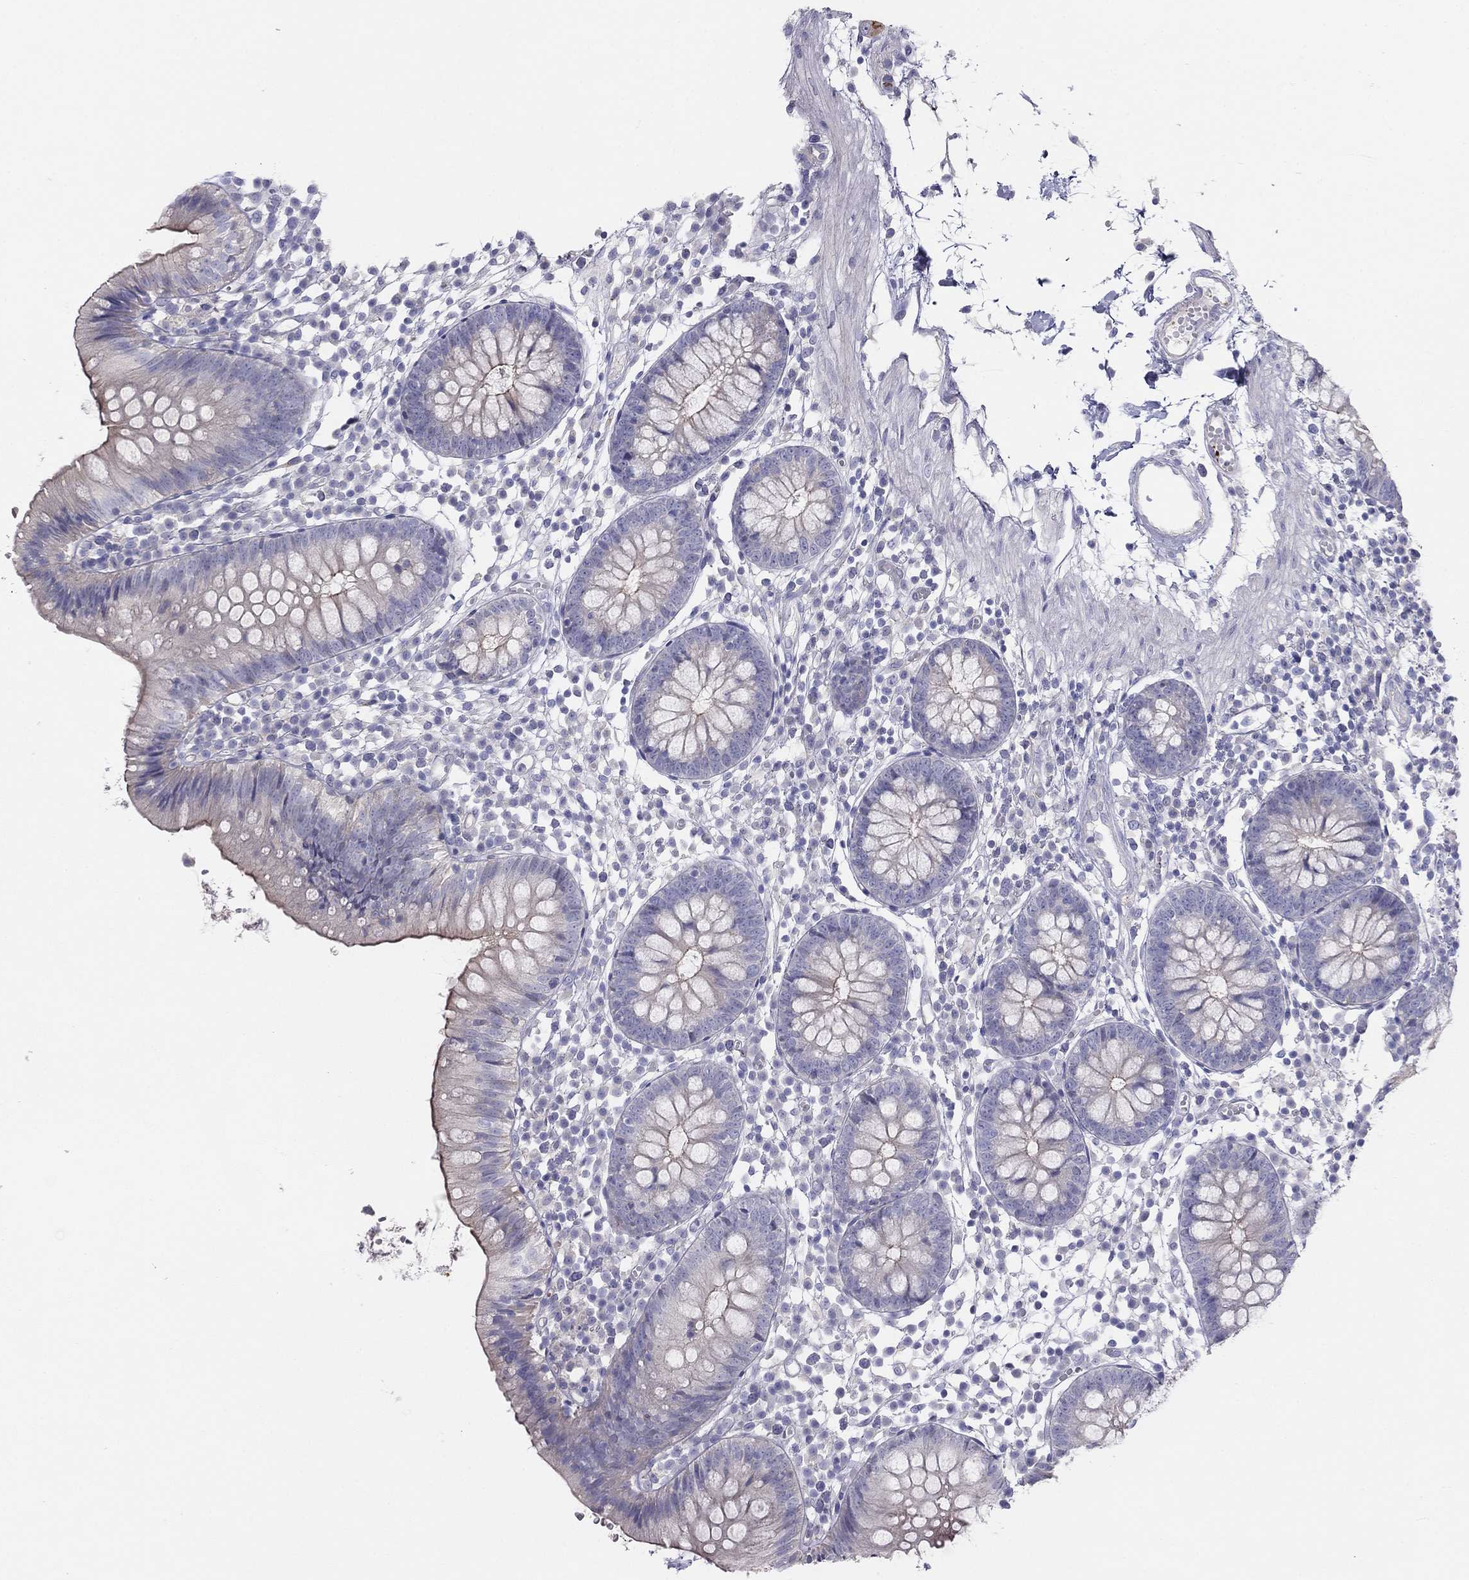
{"staining": {"intensity": "negative", "quantity": "none", "location": "none"}, "tissue": "colon", "cell_type": "Endothelial cells", "image_type": "normal", "snomed": [{"axis": "morphology", "description": "Normal tissue, NOS"}, {"axis": "topography", "description": "Rectum"}], "caption": "Normal colon was stained to show a protein in brown. There is no significant staining in endothelial cells. (DAB immunohistochemistry (IHC), high magnification).", "gene": "MGAT4C", "patient": {"sex": "male", "age": 70}}